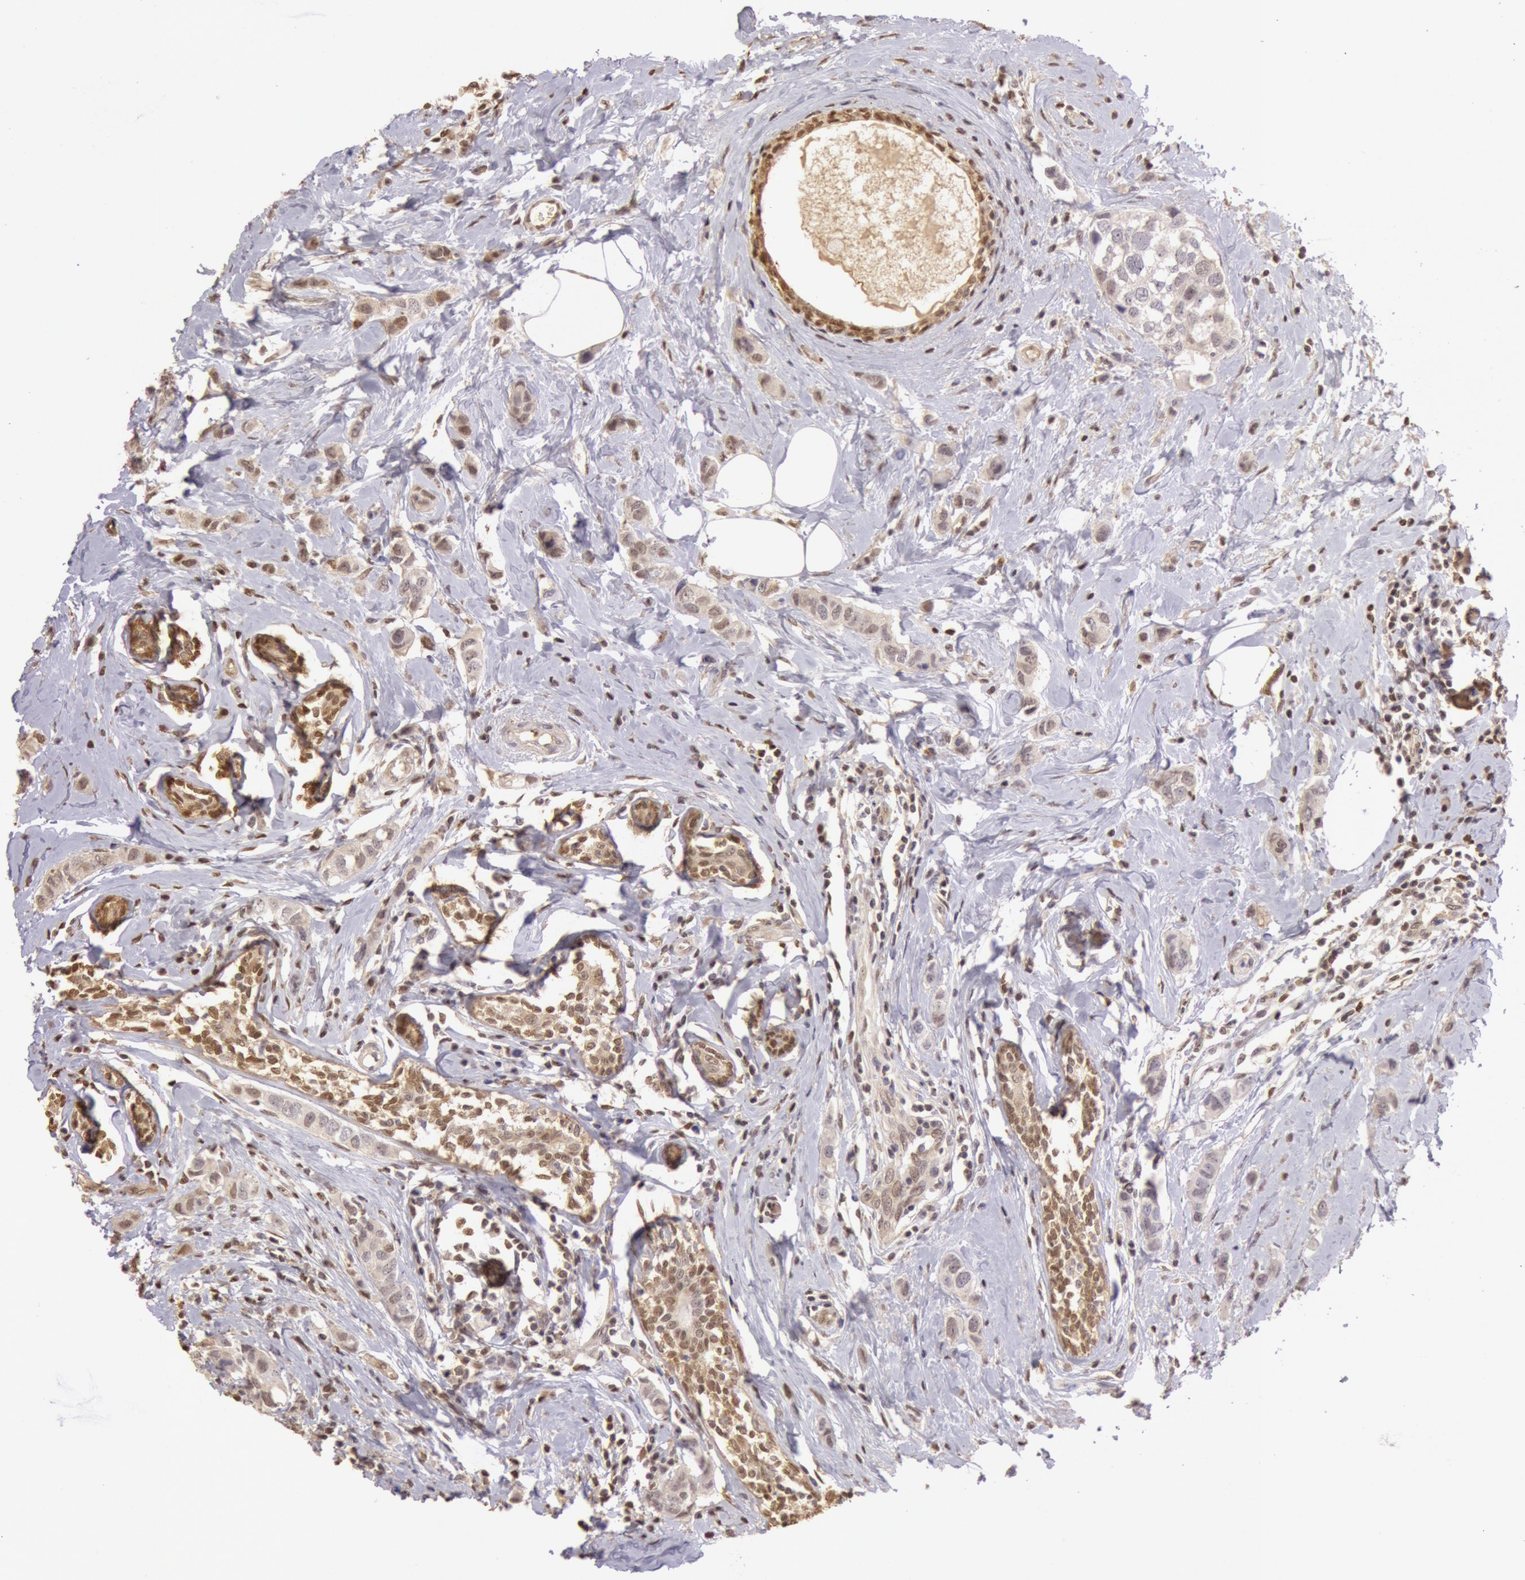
{"staining": {"intensity": "weak", "quantity": "25%-75%", "location": "cytoplasmic/membranous,nuclear"}, "tissue": "breast cancer", "cell_type": "Tumor cells", "image_type": "cancer", "snomed": [{"axis": "morphology", "description": "Normal tissue, NOS"}, {"axis": "morphology", "description": "Duct carcinoma"}, {"axis": "topography", "description": "Breast"}], "caption": "Breast cancer stained with immunohistochemistry (IHC) reveals weak cytoplasmic/membranous and nuclear expression in approximately 25%-75% of tumor cells.", "gene": "SOD1", "patient": {"sex": "female", "age": 50}}